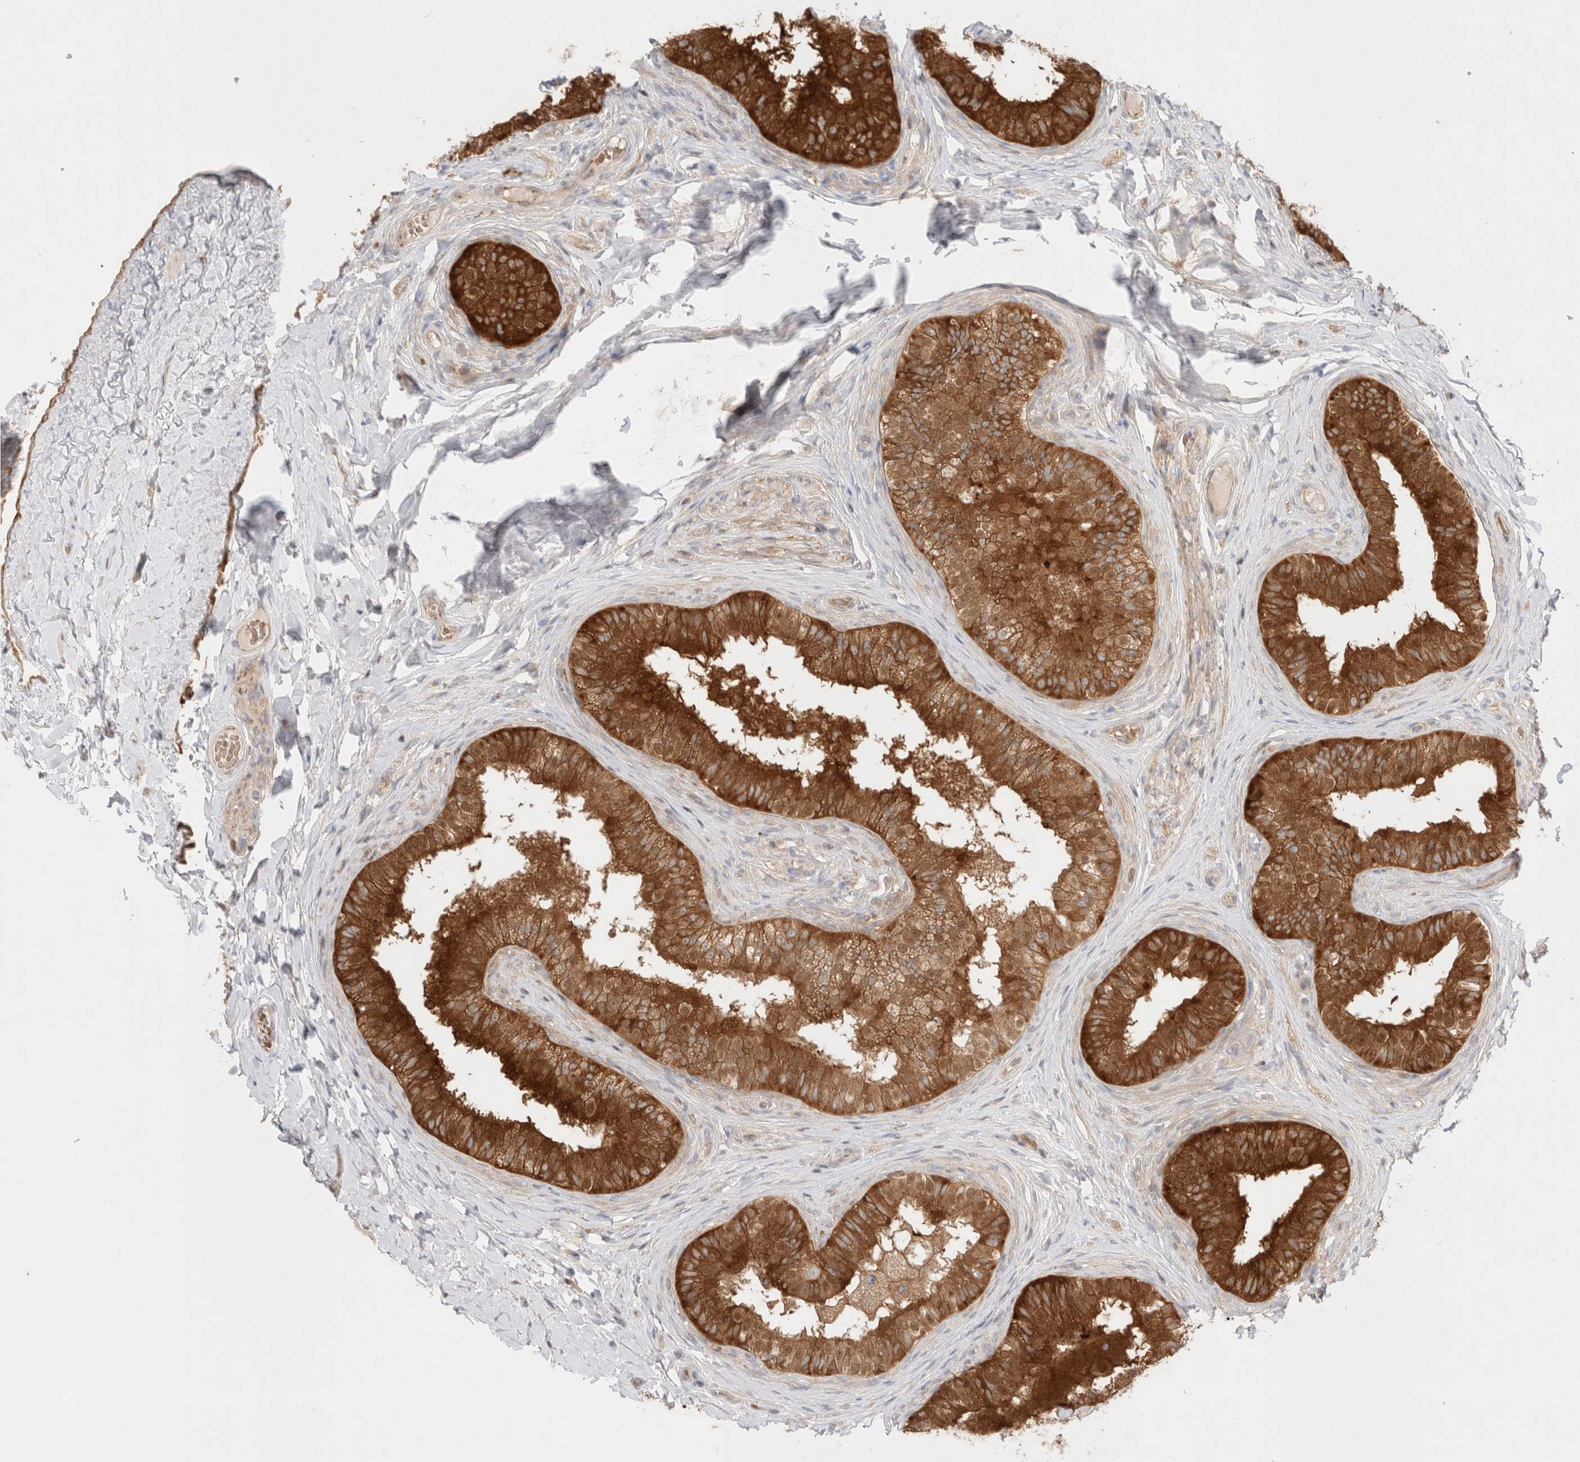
{"staining": {"intensity": "strong", "quantity": ">75%", "location": "cytoplasmic/membranous,nuclear"}, "tissue": "epididymis", "cell_type": "Glandular cells", "image_type": "normal", "snomed": [{"axis": "morphology", "description": "Normal tissue, NOS"}, {"axis": "topography", "description": "Epididymis"}], "caption": "Protein analysis of unremarkable epididymis exhibits strong cytoplasmic/membranous,nuclear expression in approximately >75% of glandular cells.", "gene": "KLHL14", "patient": {"sex": "male", "age": 49}}